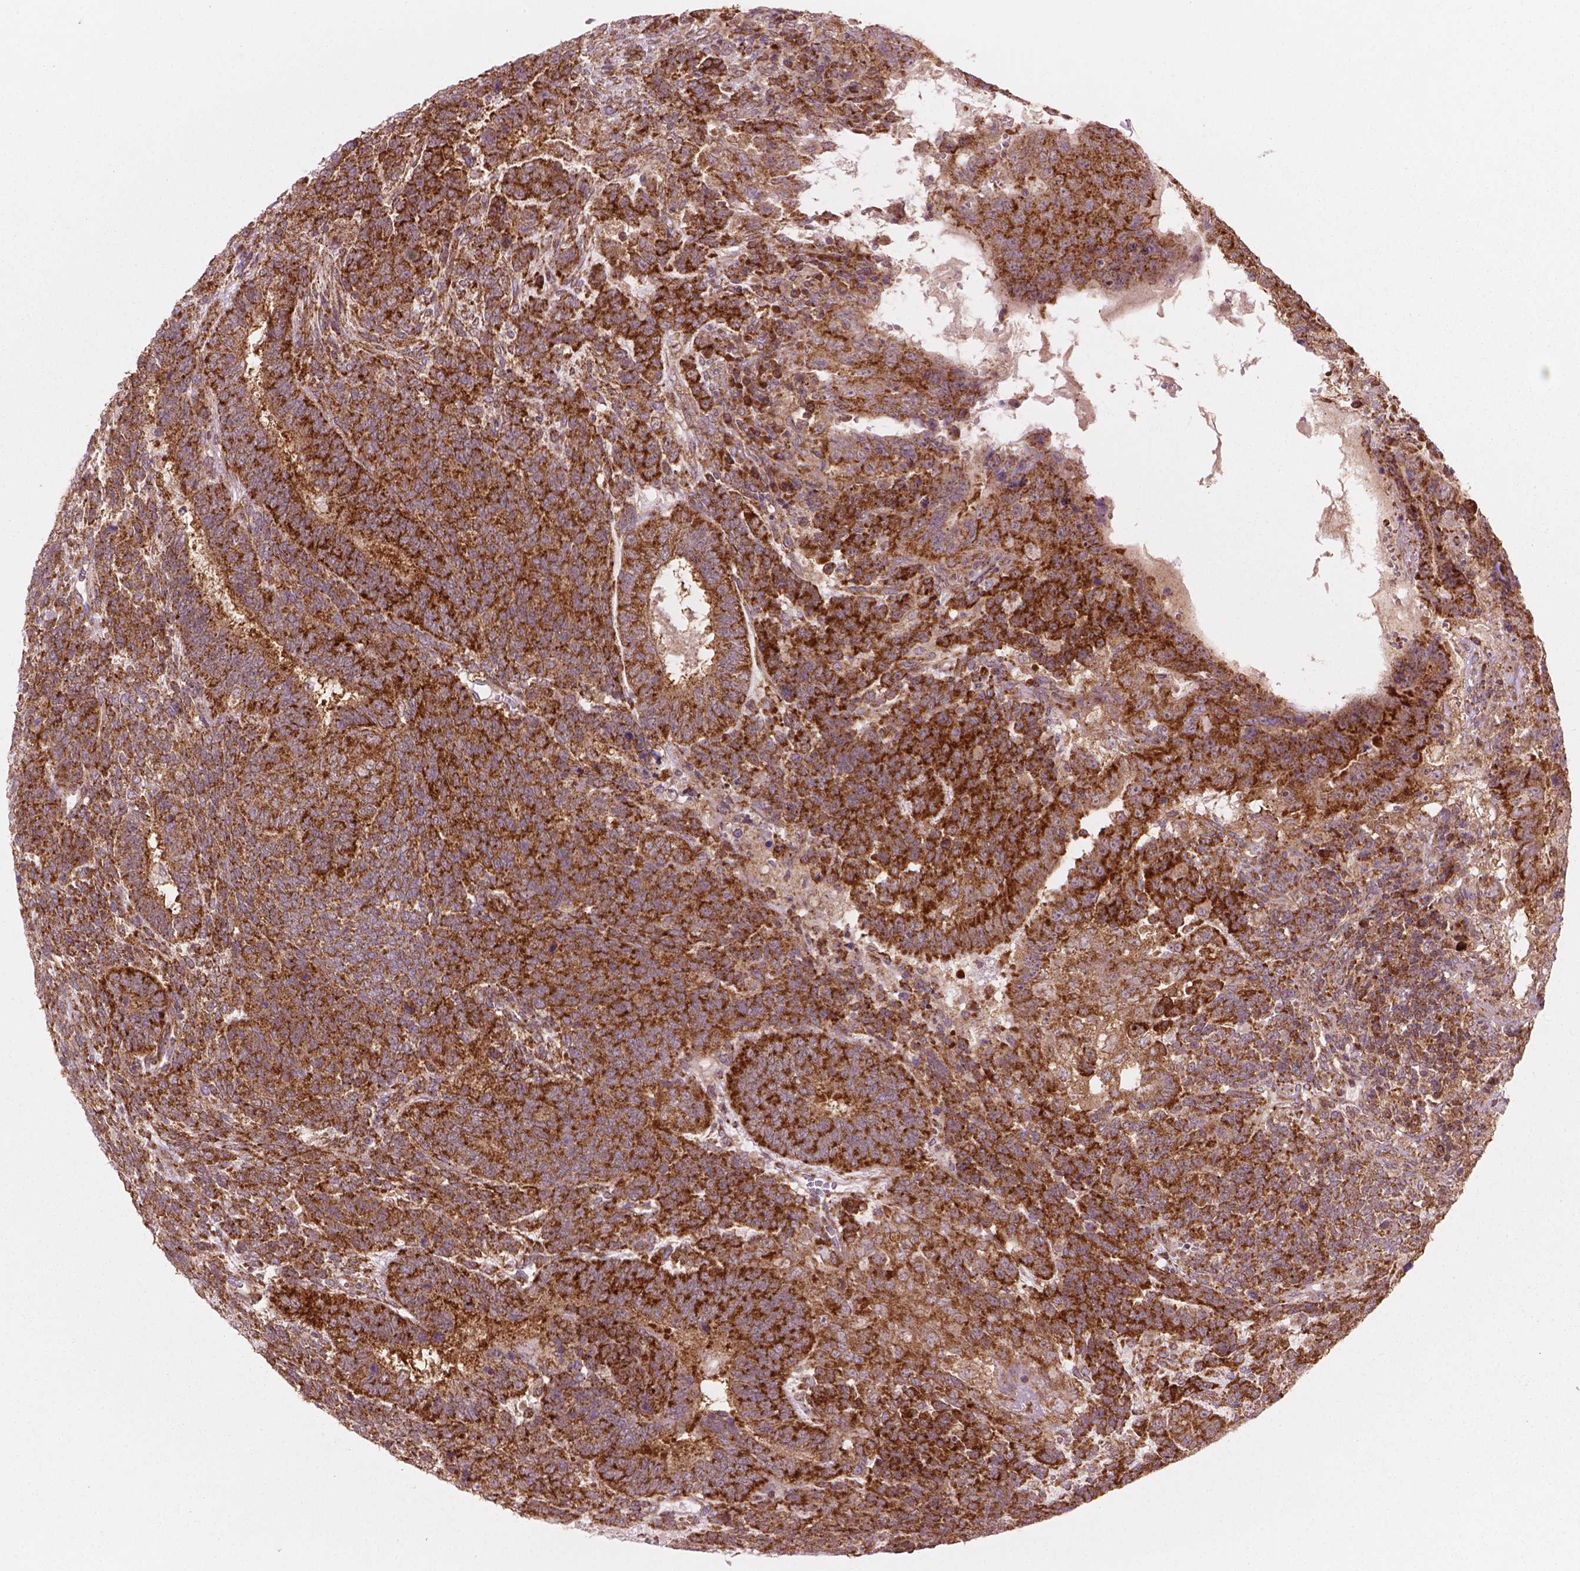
{"staining": {"intensity": "moderate", "quantity": ">75%", "location": "cytoplasmic/membranous"}, "tissue": "testis cancer", "cell_type": "Tumor cells", "image_type": "cancer", "snomed": [{"axis": "morphology", "description": "Normal tissue, NOS"}, {"axis": "morphology", "description": "Carcinoma, Embryonal, NOS"}, {"axis": "topography", "description": "Testis"}, {"axis": "topography", "description": "Epididymis"}], "caption": "Protein staining of embryonal carcinoma (testis) tissue displays moderate cytoplasmic/membranous staining in about >75% of tumor cells. (DAB IHC, brown staining for protein, blue staining for nuclei).", "gene": "VARS2", "patient": {"sex": "male", "age": 23}}